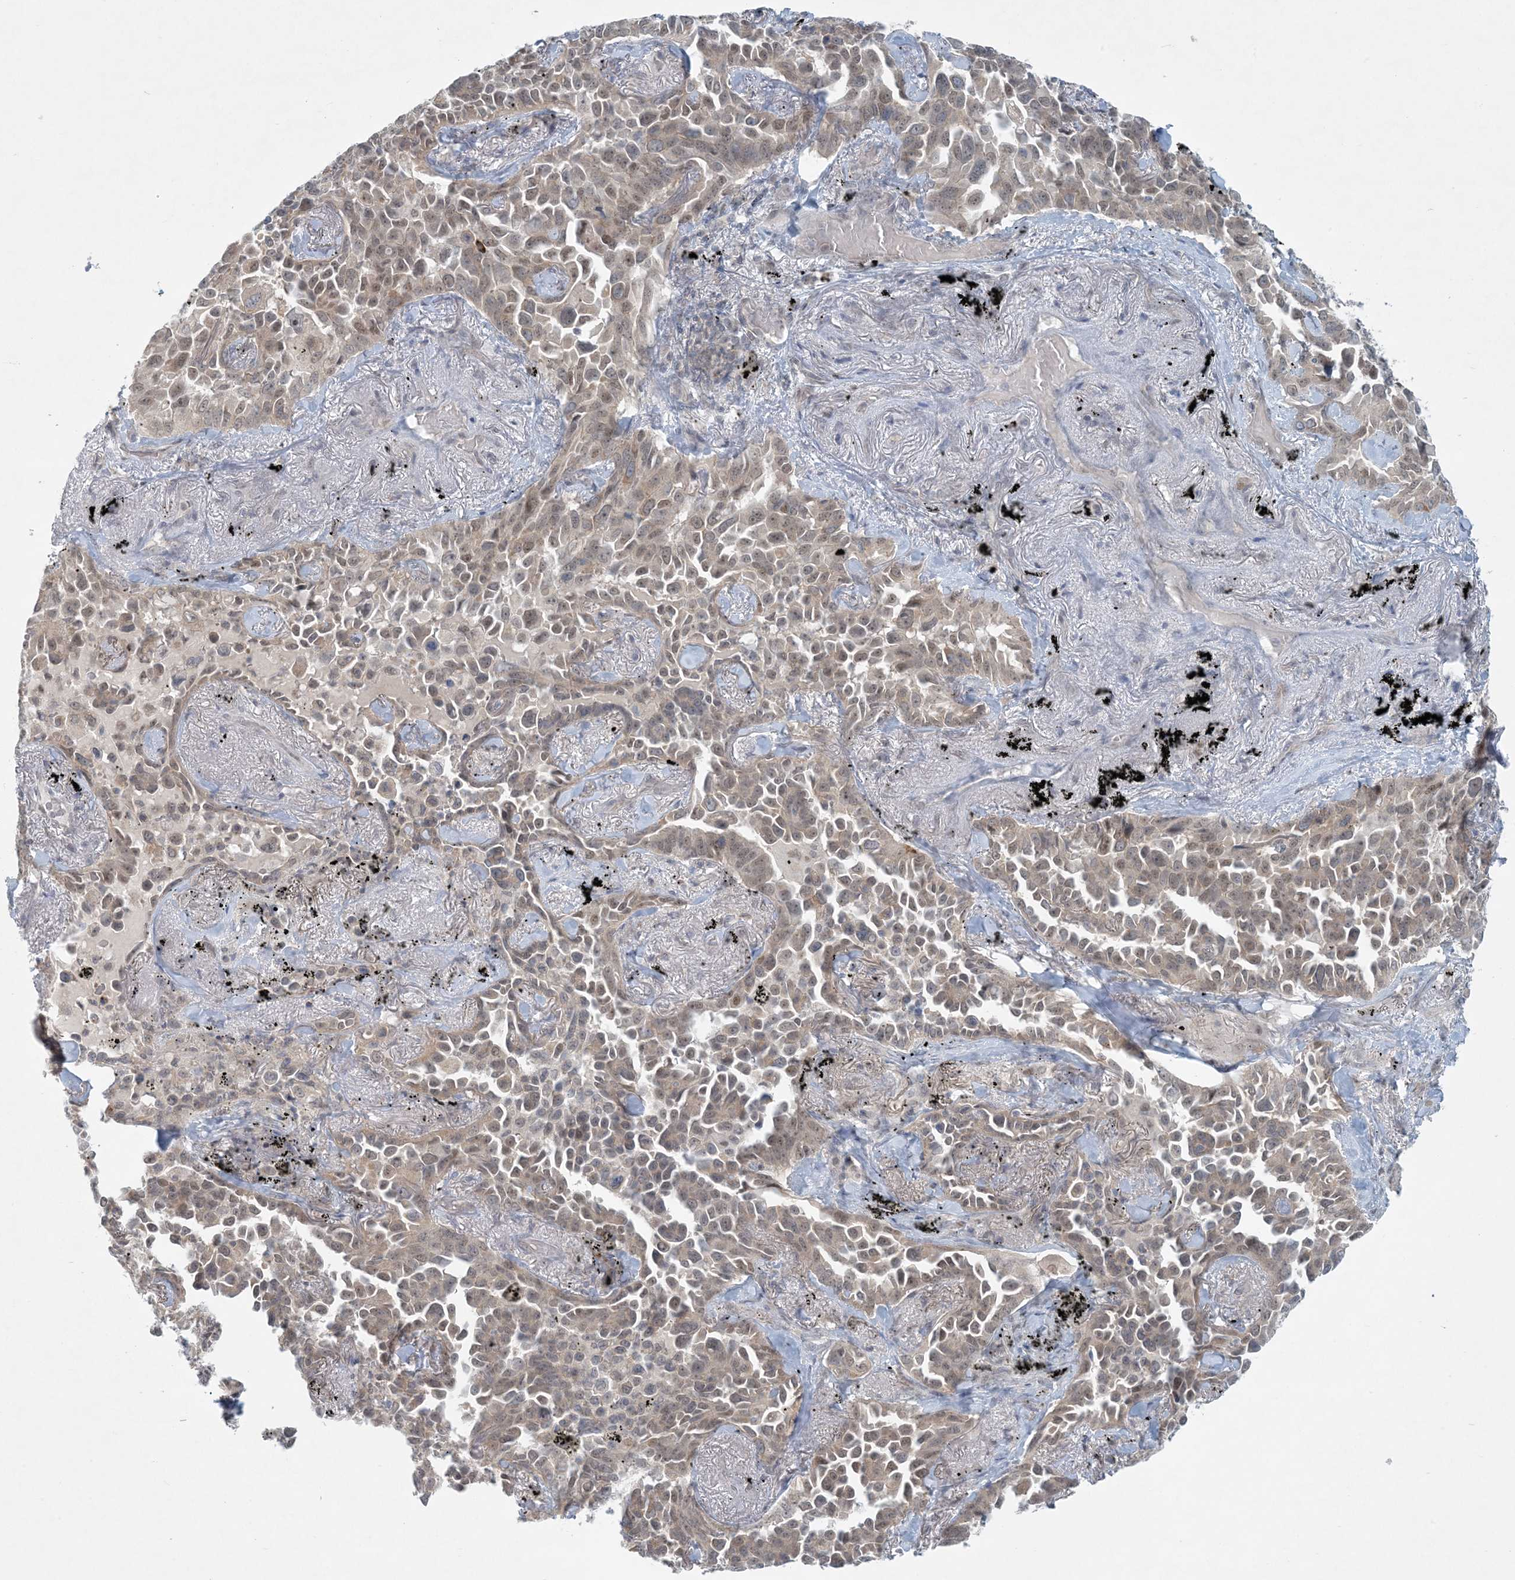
{"staining": {"intensity": "weak", "quantity": ">75%", "location": "cytoplasmic/membranous,nuclear"}, "tissue": "lung cancer", "cell_type": "Tumor cells", "image_type": "cancer", "snomed": [{"axis": "morphology", "description": "Adenocarcinoma, NOS"}, {"axis": "topography", "description": "Lung"}], "caption": "Protein staining of lung cancer (adenocarcinoma) tissue reveals weak cytoplasmic/membranous and nuclear positivity in about >75% of tumor cells.", "gene": "OBI1", "patient": {"sex": "female", "age": 67}}